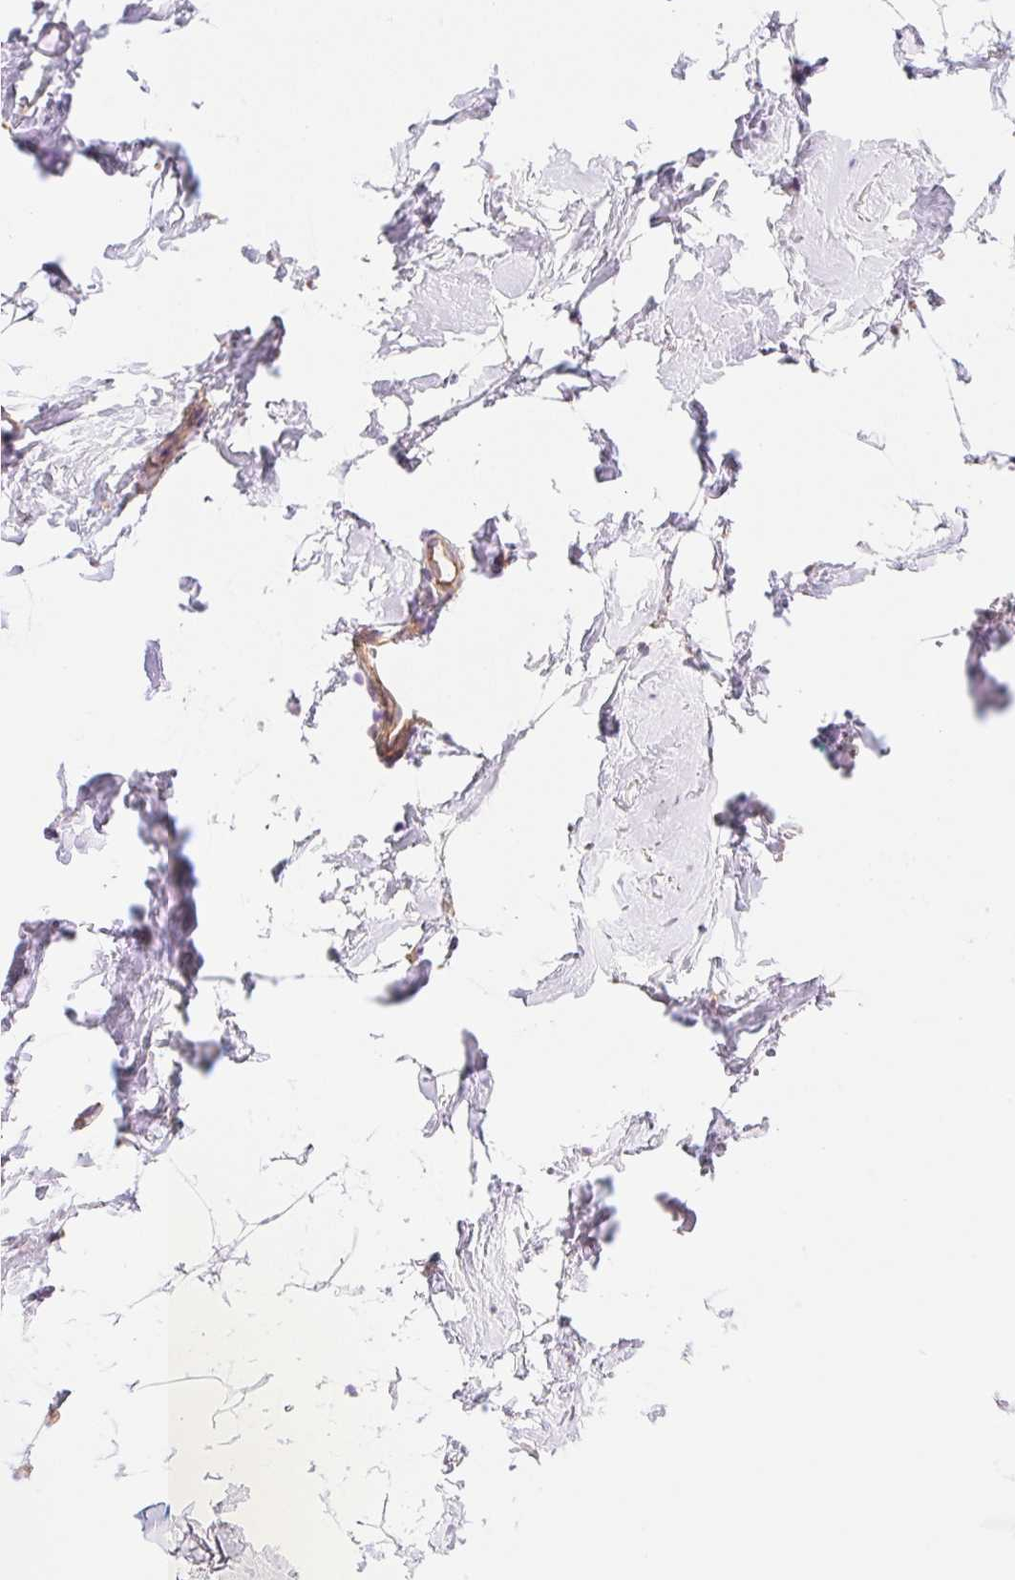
{"staining": {"intensity": "negative", "quantity": "none", "location": "none"}, "tissue": "breast", "cell_type": "Adipocytes", "image_type": "normal", "snomed": [{"axis": "morphology", "description": "Normal tissue, NOS"}, {"axis": "topography", "description": "Breast"}], "caption": "Adipocytes show no significant protein positivity in benign breast. (DAB IHC visualized using brightfield microscopy, high magnification).", "gene": "NLRP5", "patient": {"sex": "female", "age": 32}}